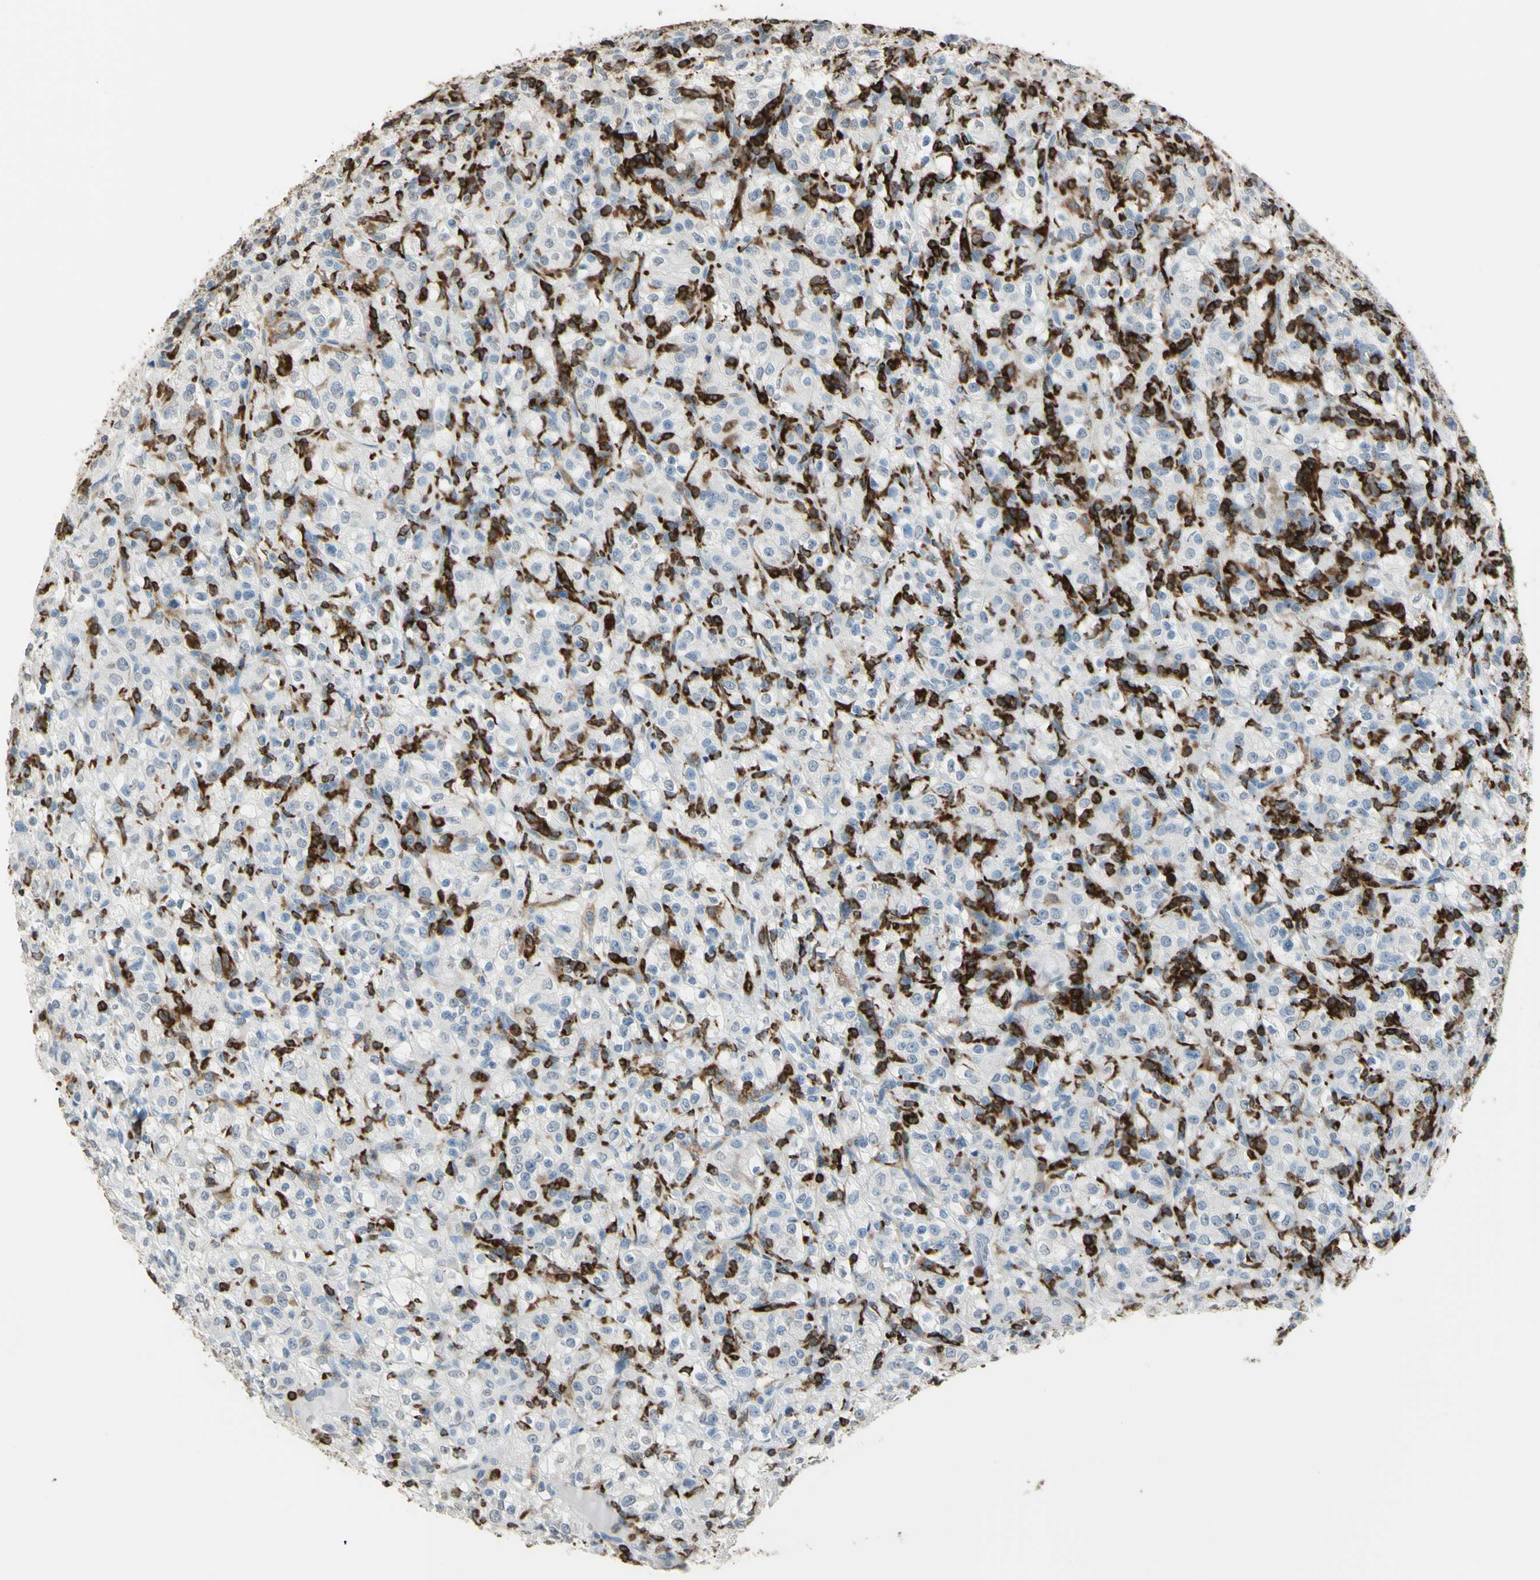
{"staining": {"intensity": "negative", "quantity": "none", "location": "none"}, "tissue": "renal cancer", "cell_type": "Tumor cells", "image_type": "cancer", "snomed": [{"axis": "morphology", "description": "Normal tissue, NOS"}, {"axis": "morphology", "description": "Adenocarcinoma, NOS"}, {"axis": "topography", "description": "Kidney"}], "caption": "Immunohistochemical staining of human renal cancer shows no significant staining in tumor cells. (DAB IHC, high magnification).", "gene": "PSTPIP1", "patient": {"sex": "female", "age": 72}}